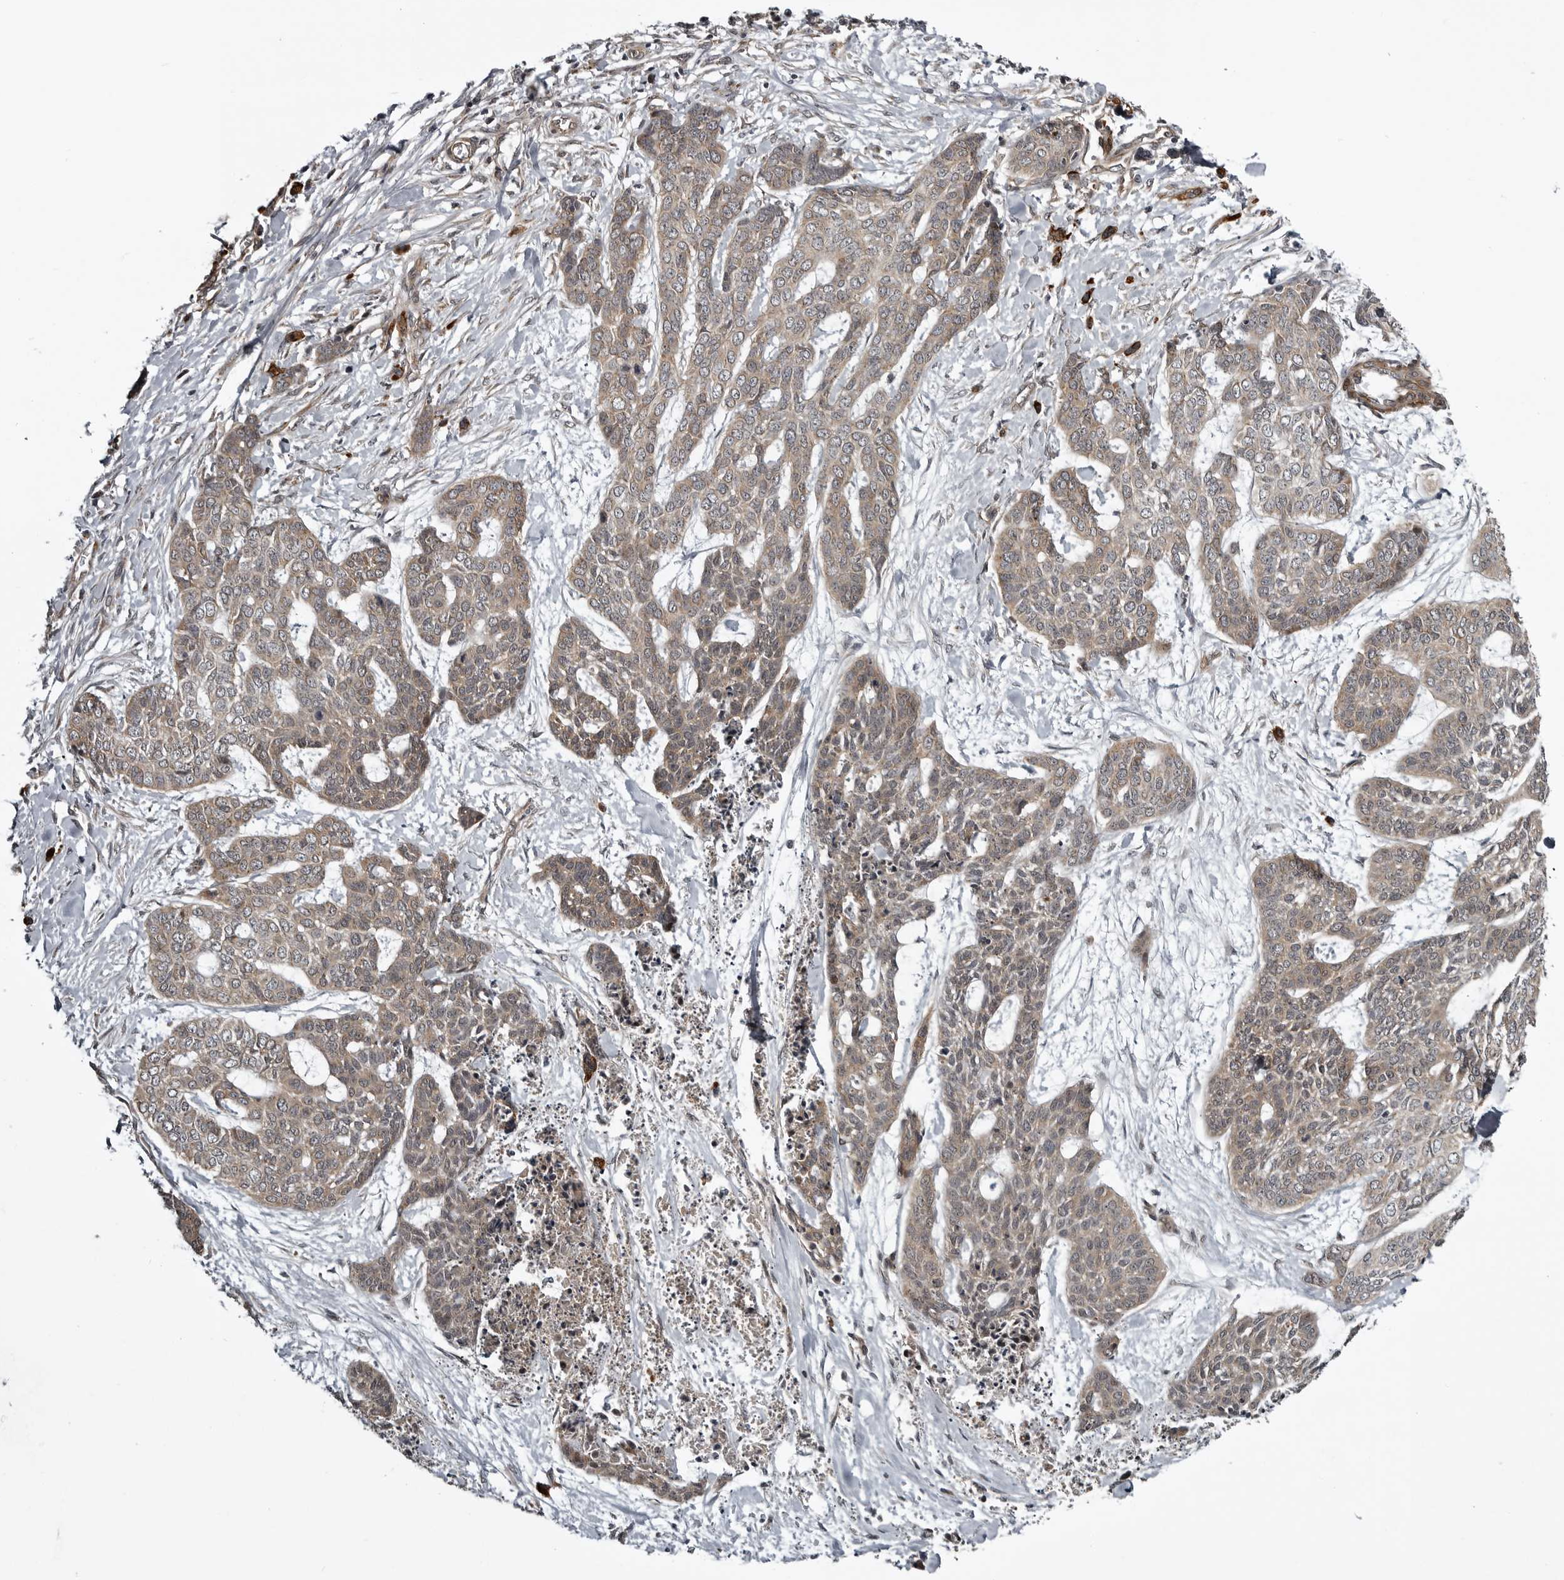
{"staining": {"intensity": "moderate", "quantity": ">75%", "location": "cytoplasmic/membranous"}, "tissue": "skin cancer", "cell_type": "Tumor cells", "image_type": "cancer", "snomed": [{"axis": "morphology", "description": "Basal cell carcinoma"}, {"axis": "topography", "description": "Skin"}], "caption": "This photomicrograph exhibits skin cancer (basal cell carcinoma) stained with IHC to label a protein in brown. The cytoplasmic/membranous of tumor cells show moderate positivity for the protein. Nuclei are counter-stained blue.", "gene": "SNX16", "patient": {"sex": "female", "age": 64}}